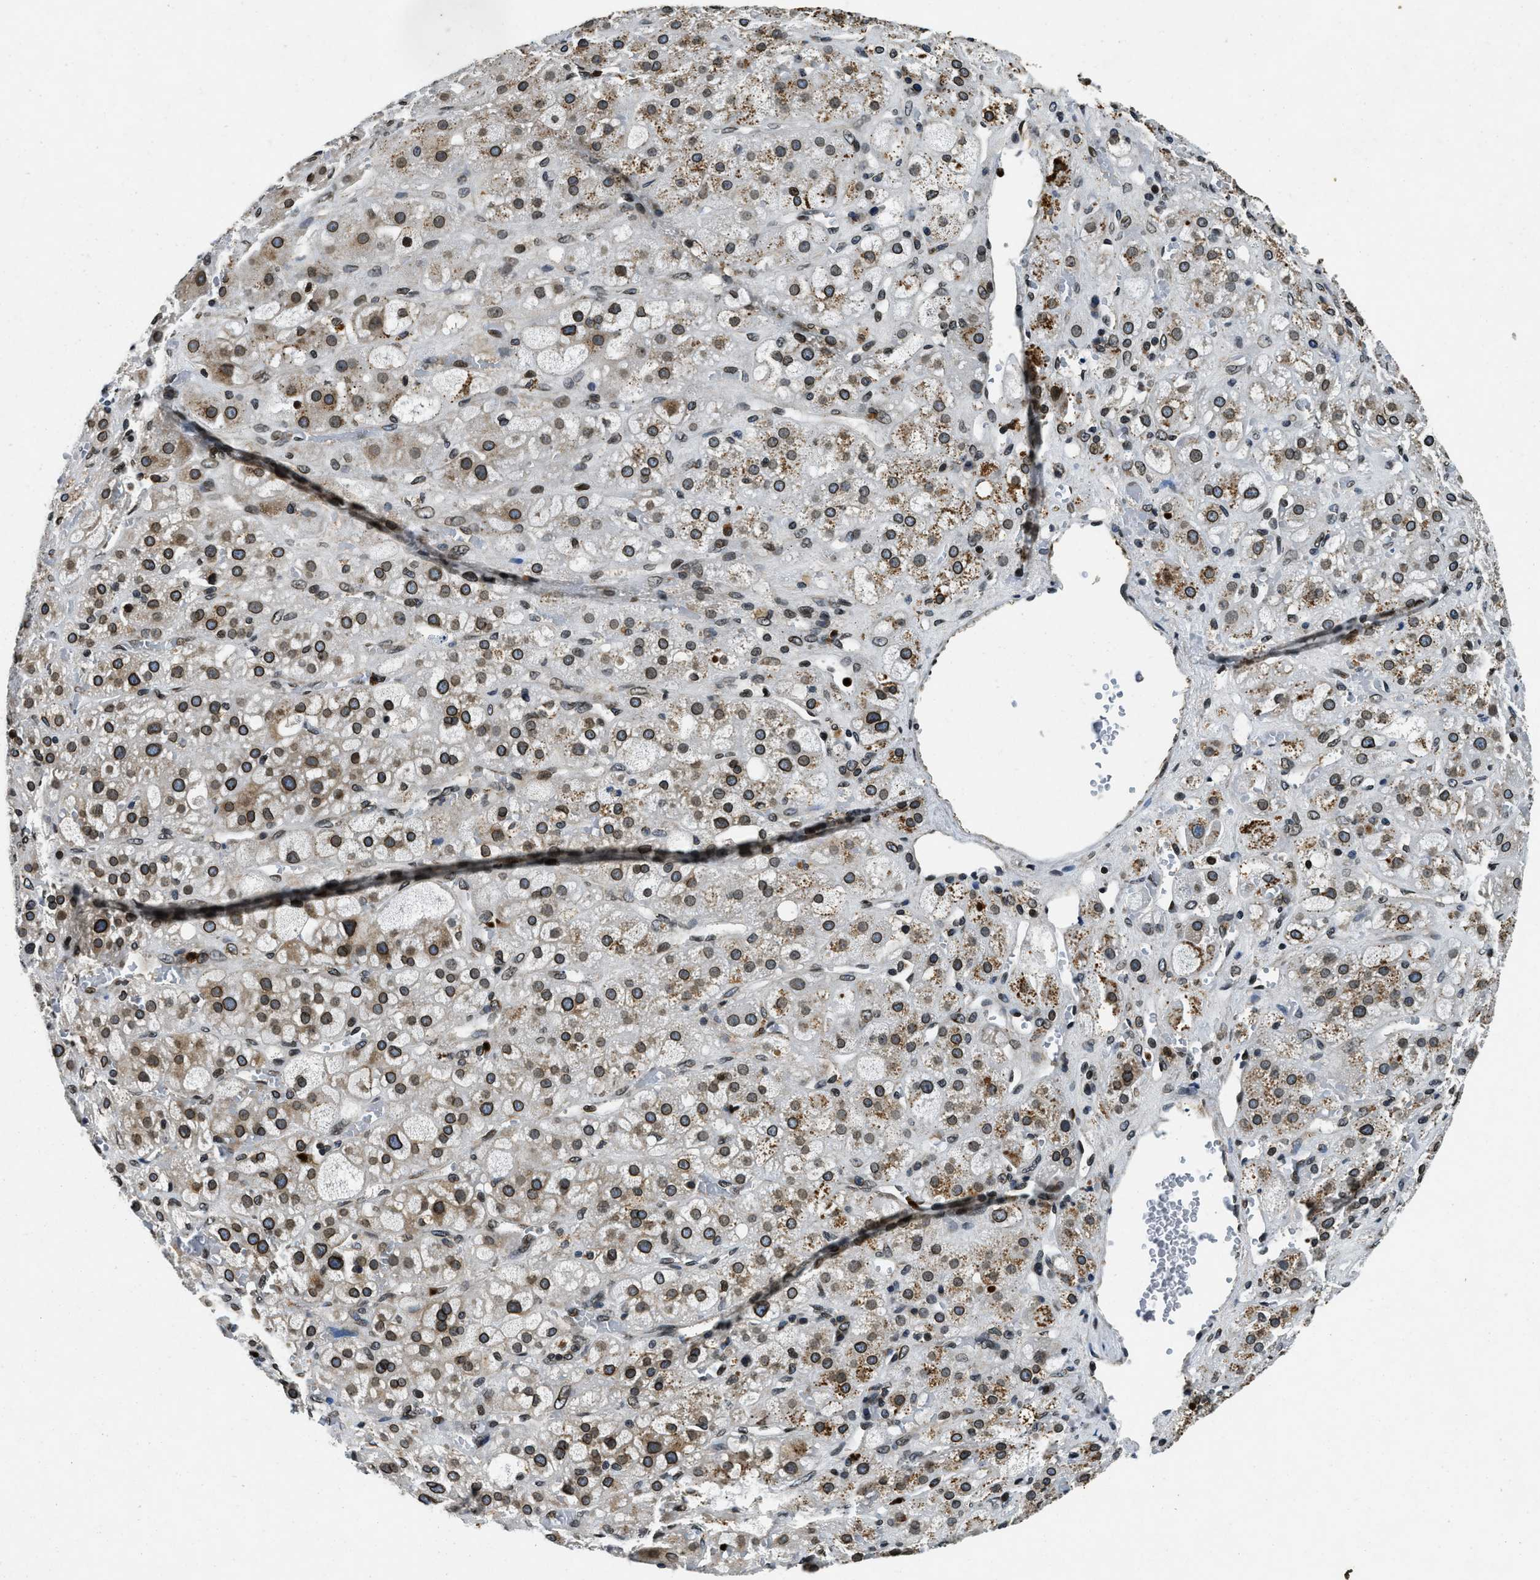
{"staining": {"intensity": "strong", "quantity": ">75%", "location": "cytoplasmic/membranous,nuclear"}, "tissue": "adrenal gland", "cell_type": "Glandular cells", "image_type": "normal", "snomed": [{"axis": "morphology", "description": "Normal tissue, NOS"}, {"axis": "topography", "description": "Adrenal gland"}], "caption": "Adrenal gland stained with DAB immunohistochemistry (IHC) displays high levels of strong cytoplasmic/membranous,nuclear staining in approximately >75% of glandular cells.", "gene": "ZC3HC1", "patient": {"sex": "female", "age": 47}}